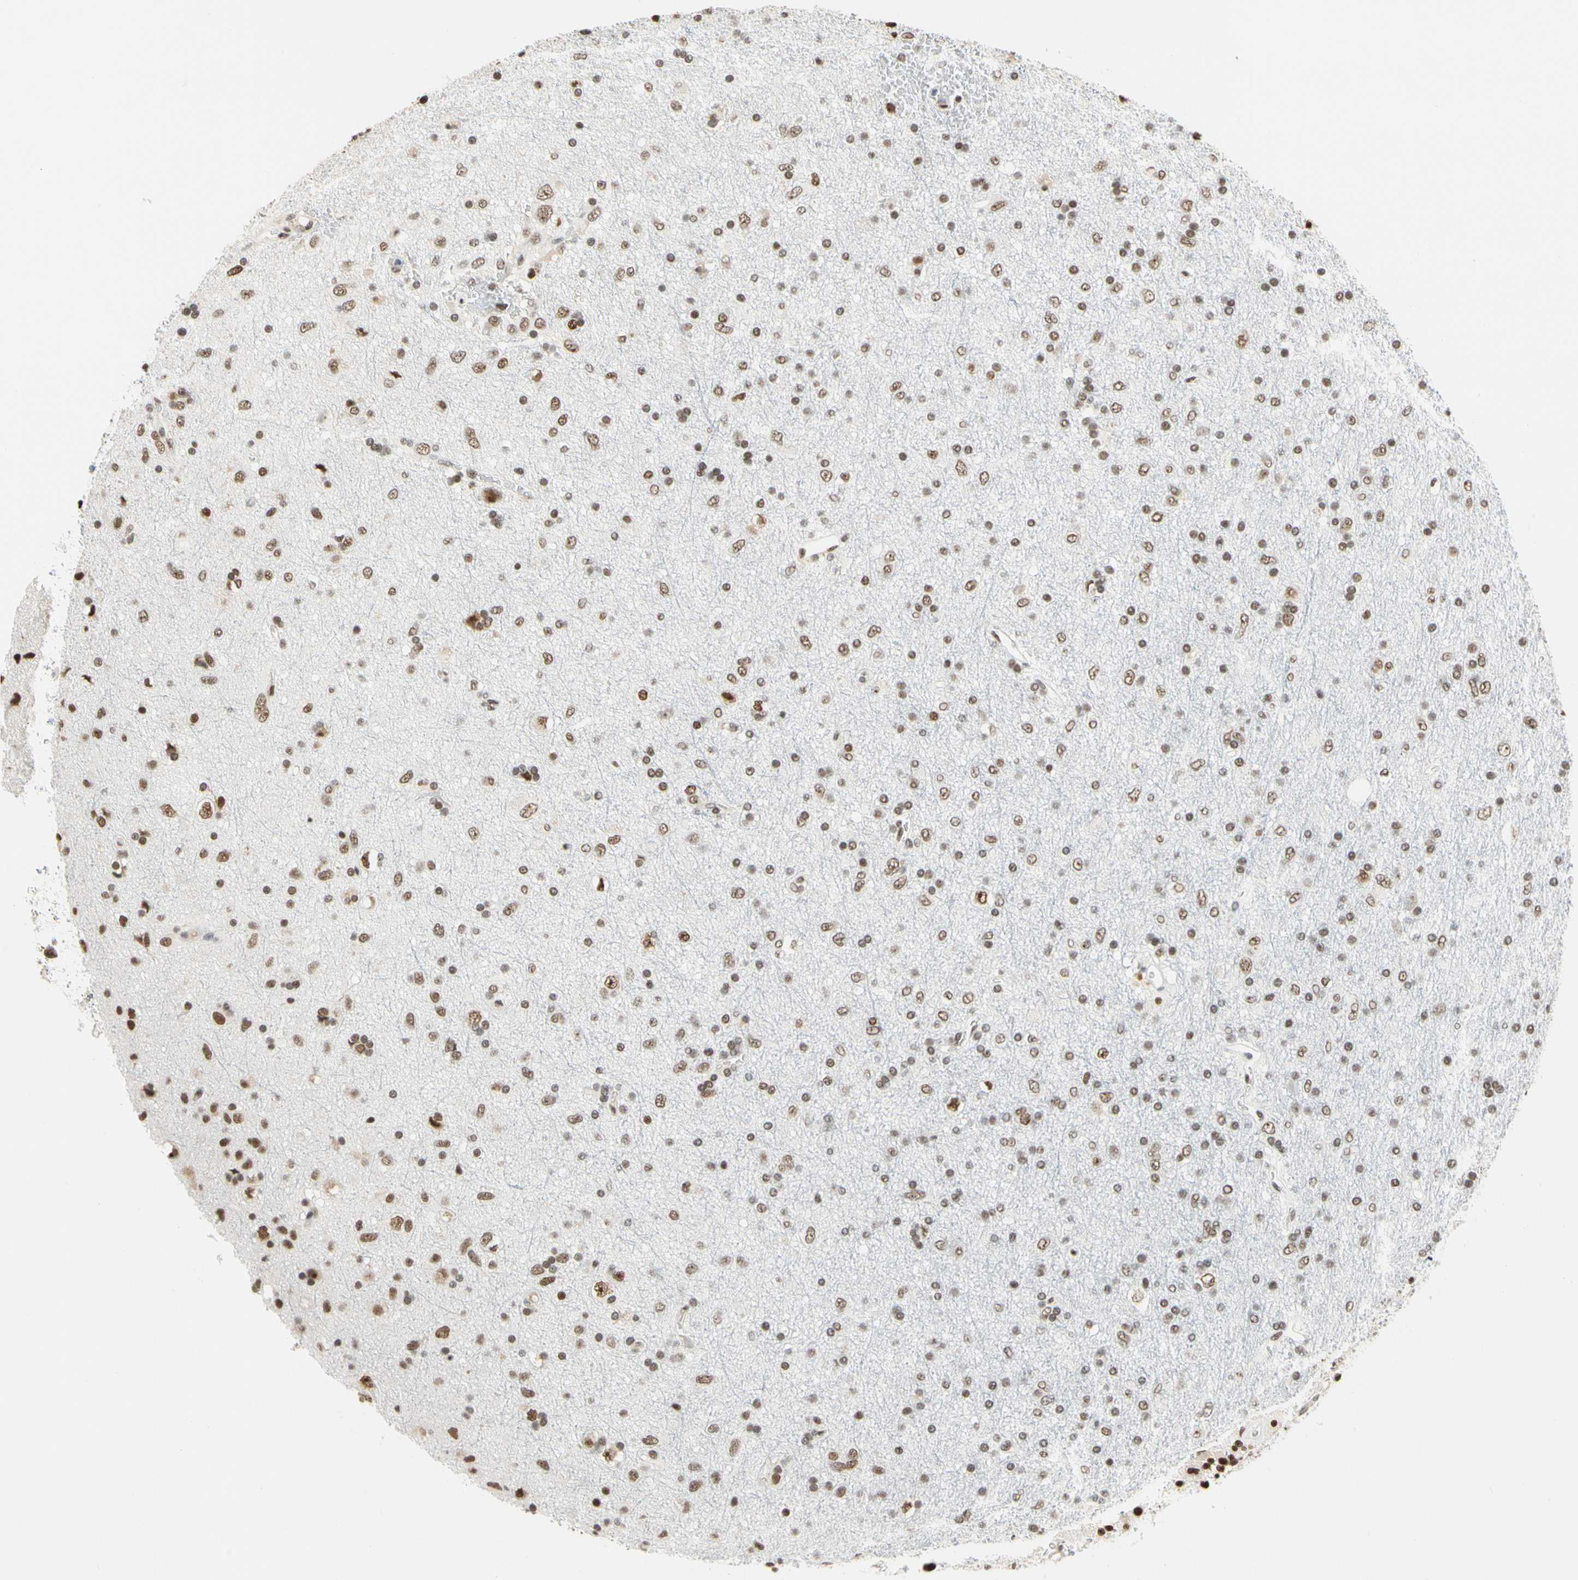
{"staining": {"intensity": "moderate", "quantity": ">75%", "location": "nuclear"}, "tissue": "glioma", "cell_type": "Tumor cells", "image_type": "cancer", "snomed": [{"axis": "morphology", "description": "Glioma, malignant, Low grade"}, {"axis": "topography", "description": "Brain"}], "caption": "Glioma stained with a brown dye exhibits moderate nuclear positive staining in approximately >75% of tumor cells.", "gene": "ZSCAN16", "patient": {"sex": "male", "age": 77}}